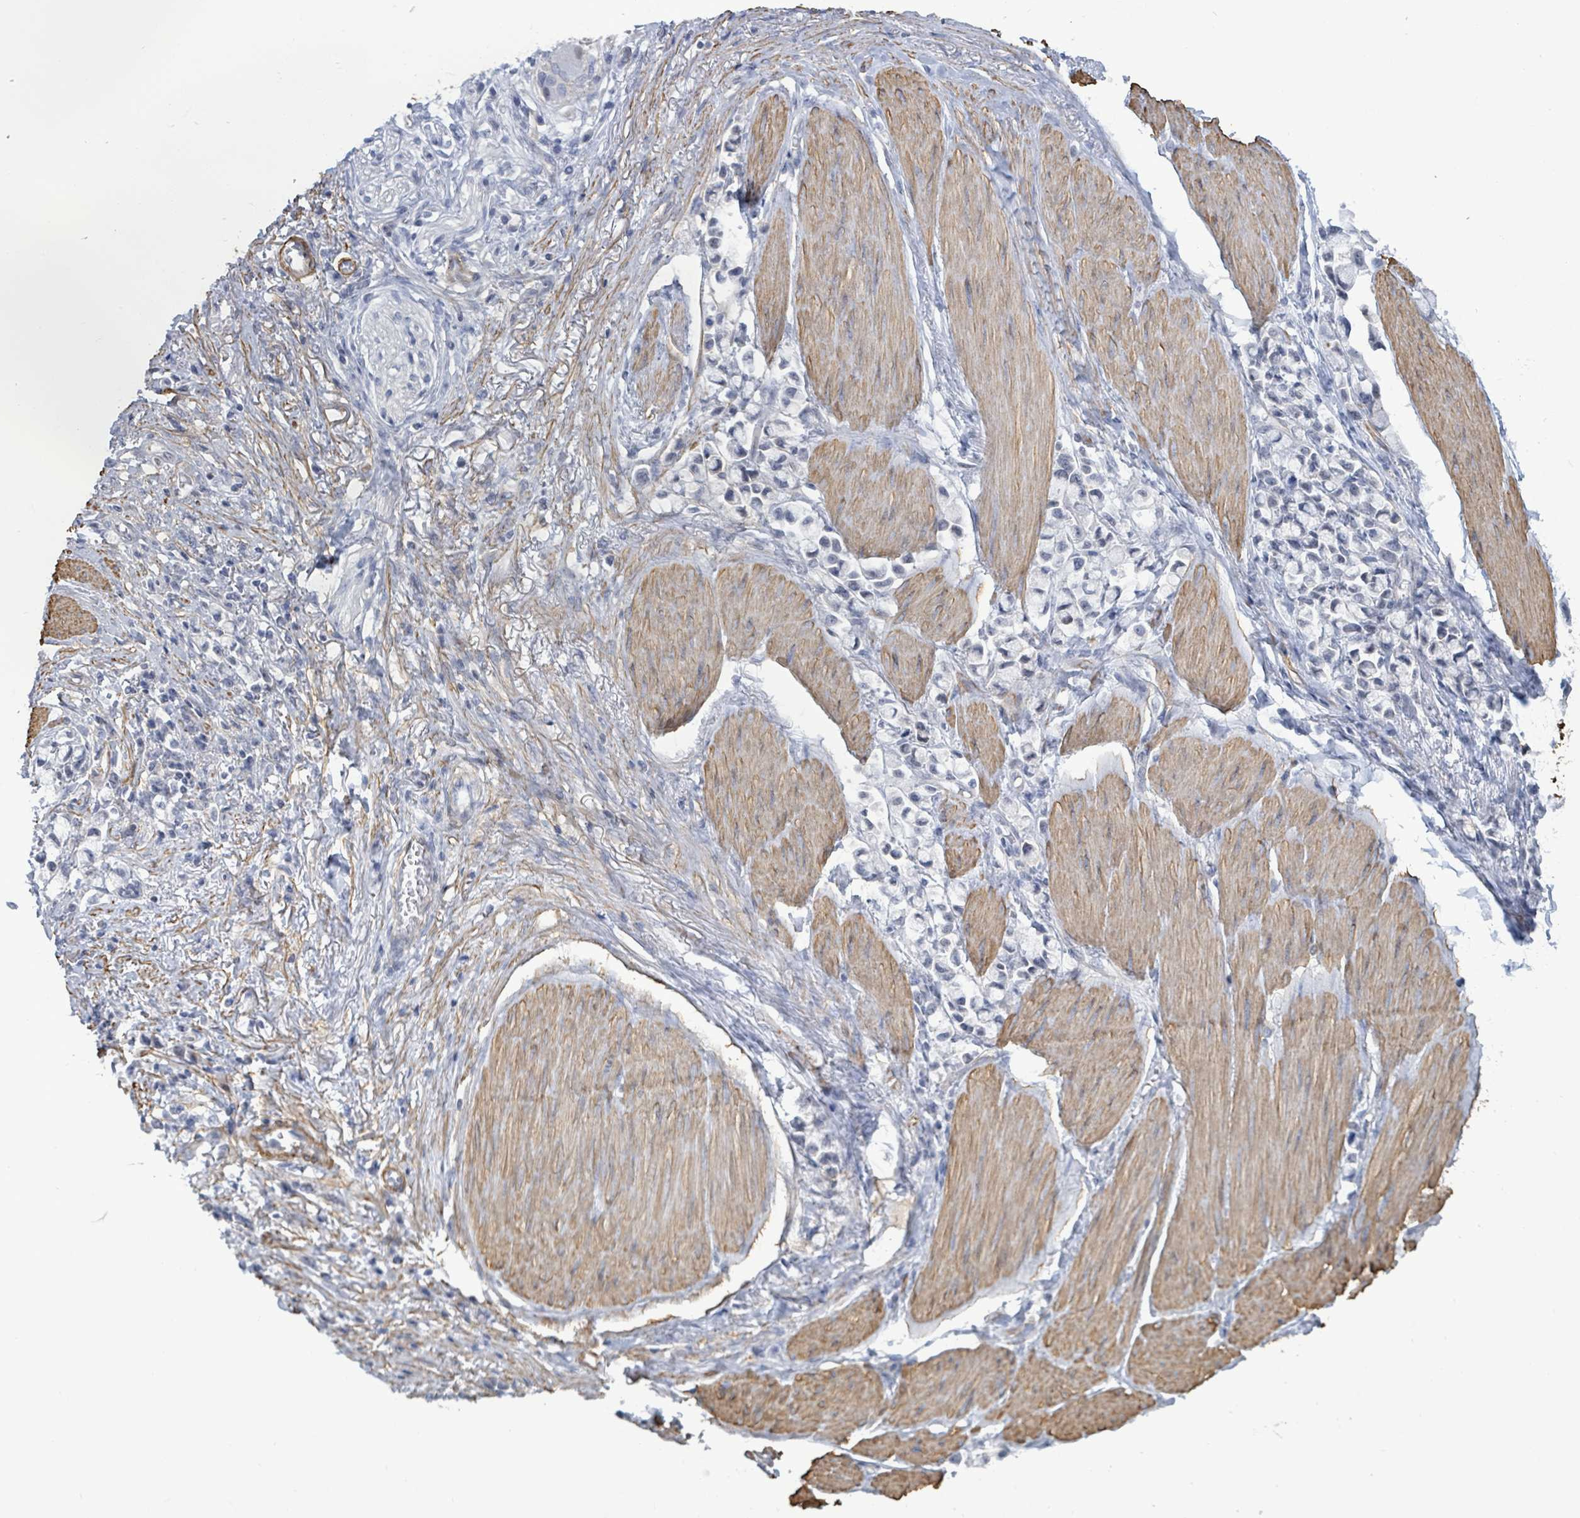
{"staining": {"intensity": "negative", "quantity": "none", "location": "none"}, "tissue": "stomach cancer", "cell_type": "Tumor cells", "image_type": "cancer", "snomed": [{"axis": "morphology", "description": "Adenocarcinoma, NOS"}, {"axis": "topography", "description": "Stomach"}], "caption": "An IHC micrograph of stomach adenocarcinoma is shown. There is no staining in tumor cells of stomach adenocarcinoma.", "gene": "DMRTC1B", "patient": {"sex": "female", "age": 81}}